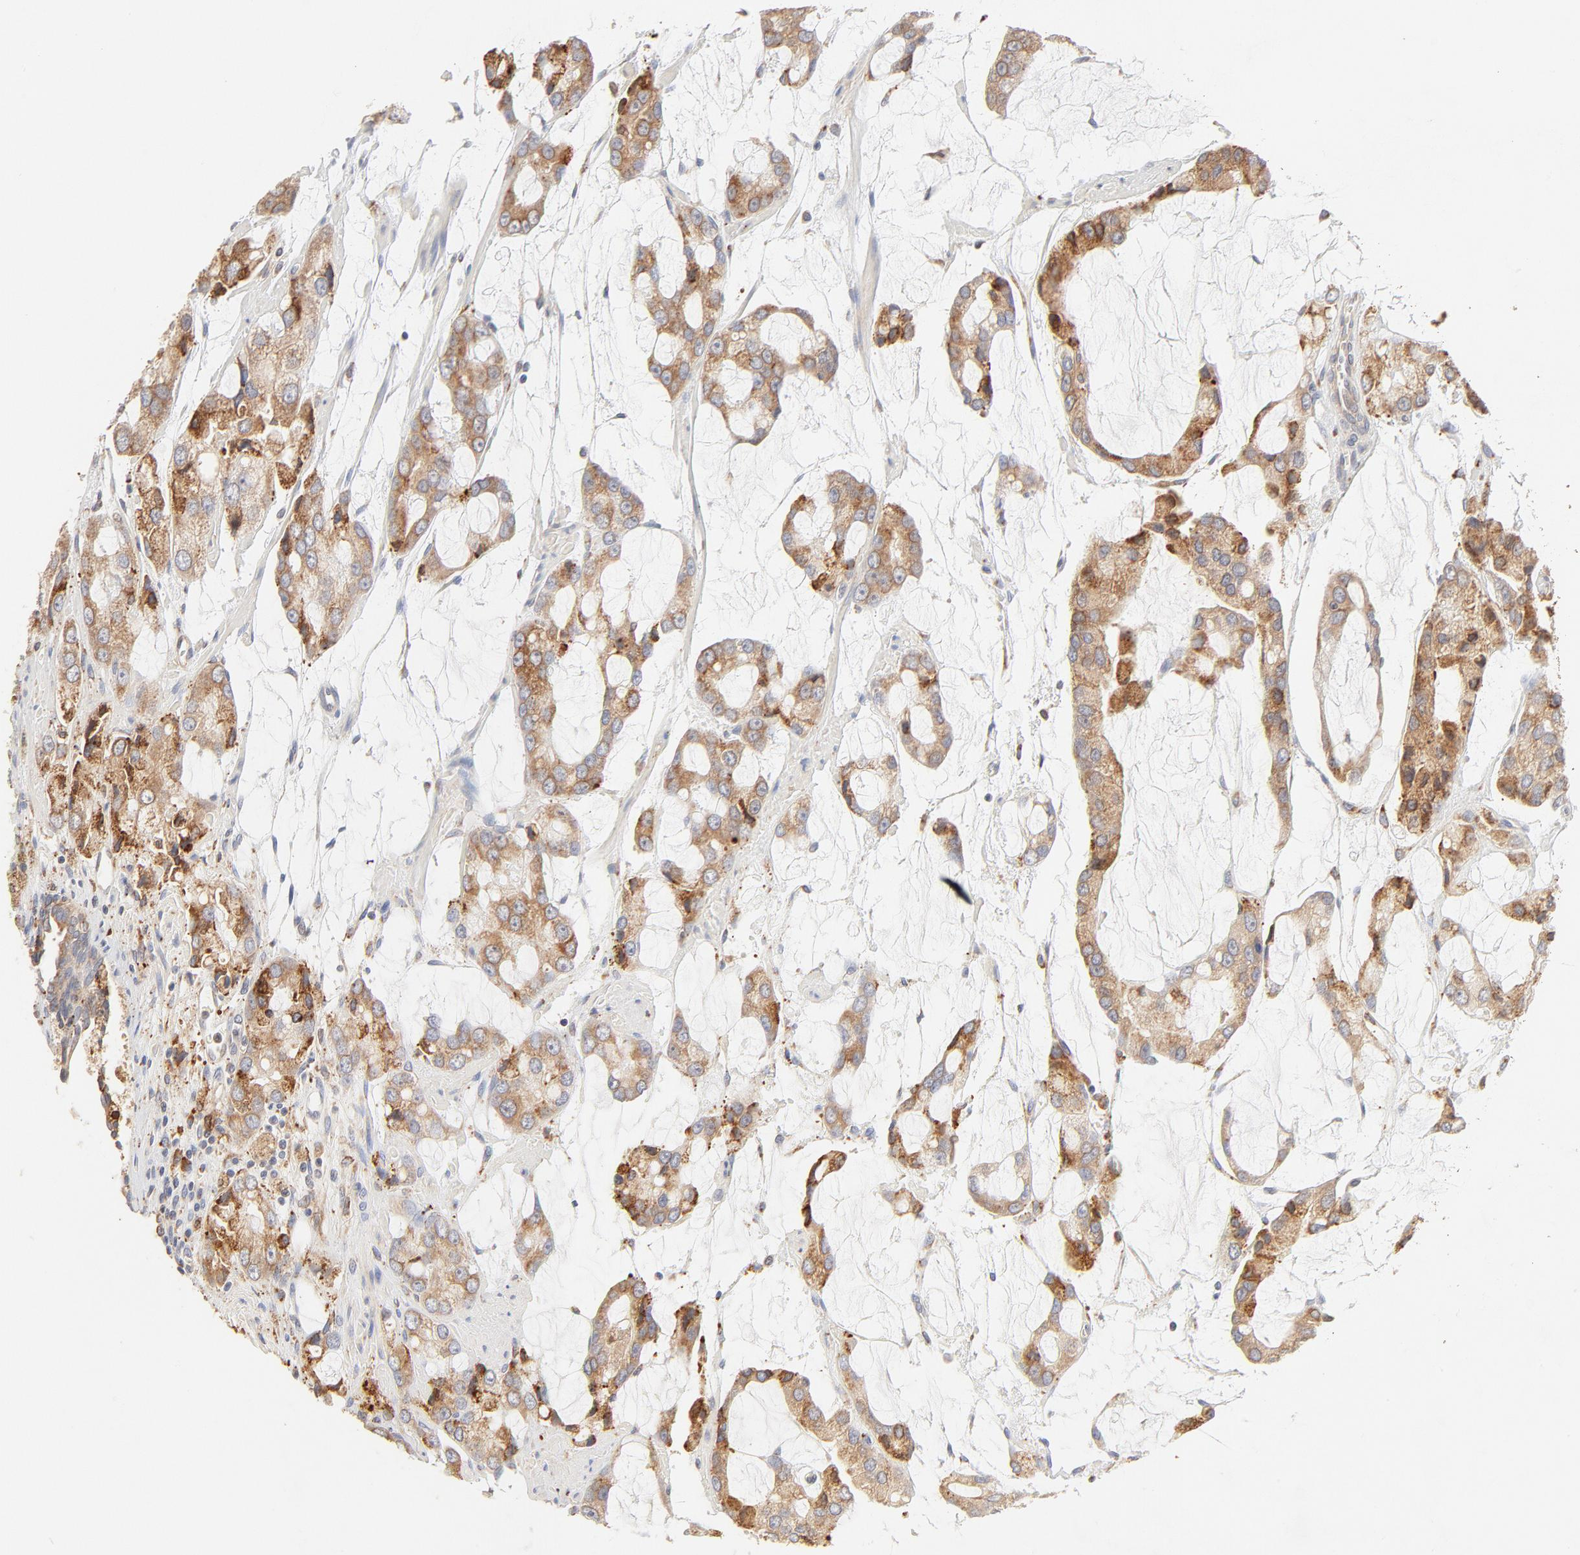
{"staining": {"intensity": "moderate", "quantity": ">75%", "location": "cytoplasmic/membranous"}, "tissue": "prostate cancer", "cell_type": "Tumor cells", "image_type": "cancer", "snomed": [{"axis": "morphology", "description": "Adenocarcinoma, High grade"}, {"axis": "topography", "description": "Prostate"}], "caption": "Moderate cytoplasmic/membranous protein expression is present in approximately >75% of tumor cells in high-grade adenocarcinoma (prostate). Nuclei are stained in blue.", "gene": "PARP12", "patient": {"sex": "male", "age": 67}}